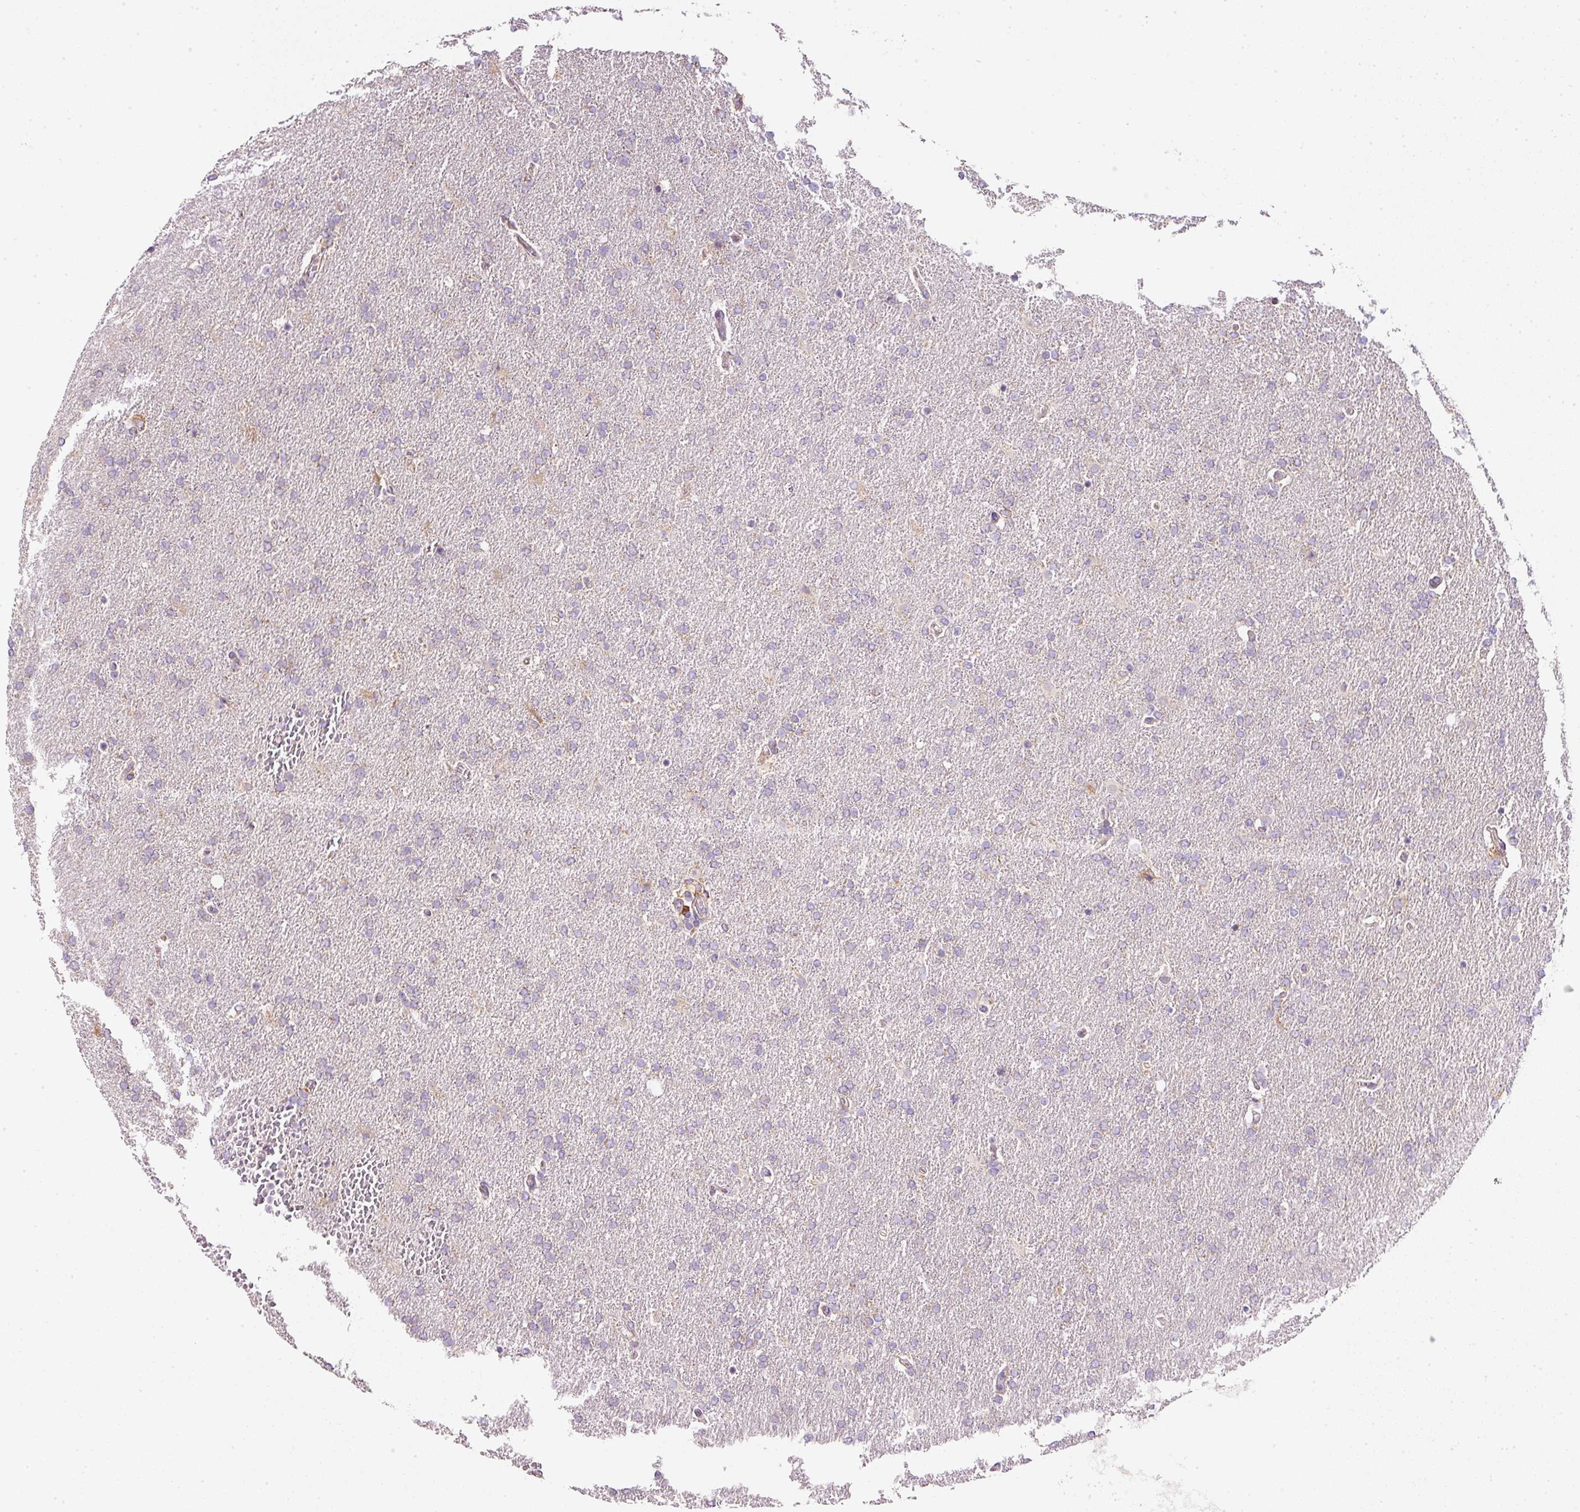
{"staining": {"intensity": "negative", "quantity": "none", "location": "none"}, "tissue": "glioma", "cell_type": "Tumor cells", "image_type": "cancer", "snomed": [{"axis": "morphology", "description": "Glioma, malignant, High grade"}, {"axis": "topography", "description": "Brain"}], "caption": "The micrograph displays no staining of tumor cells in malignant glioma (high-grade).", "gene": "MORN4", "patient": {"sex": "male", "age": 72}}